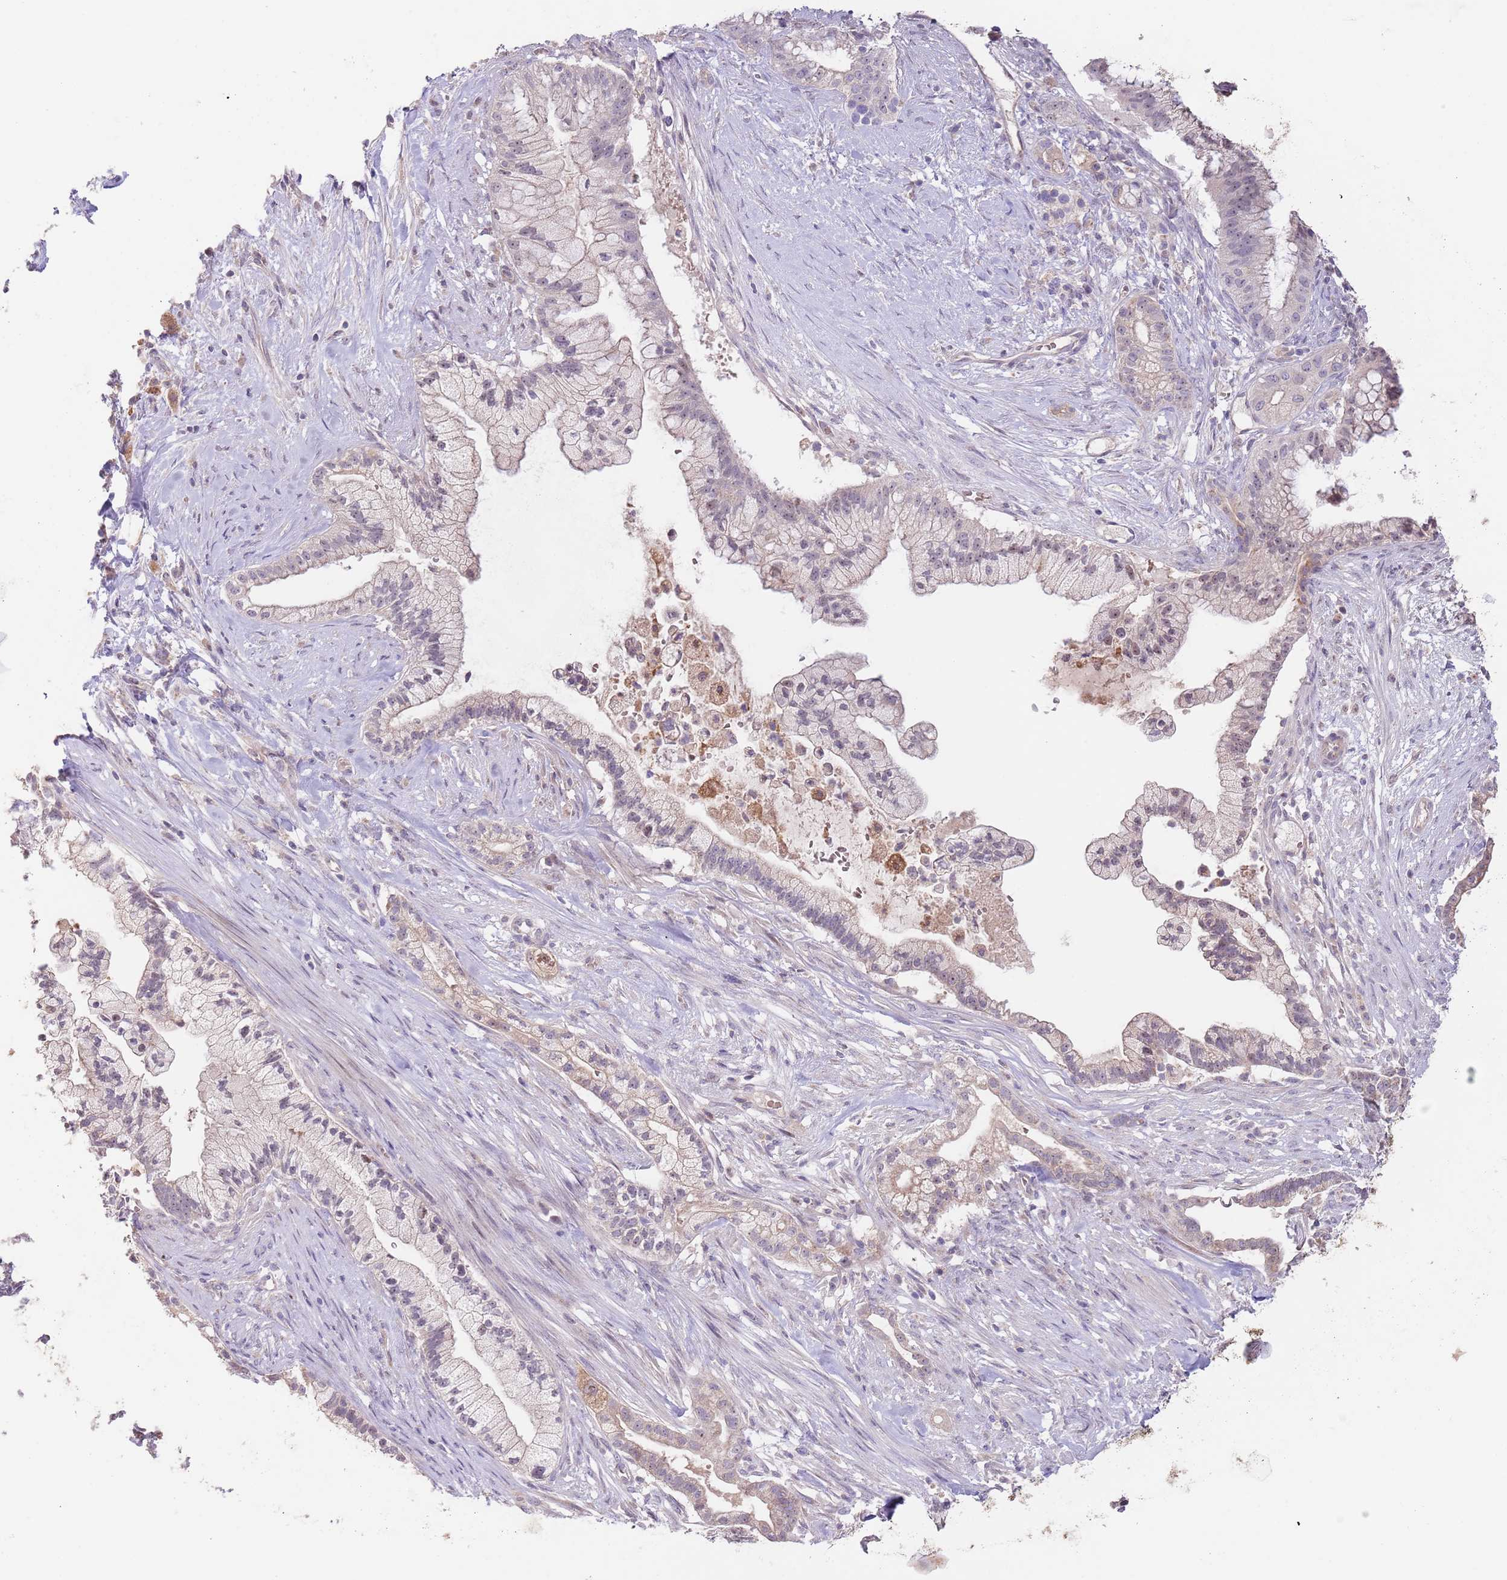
{"staining": {"intensity": "weak", "quantity": "<25%", "location": "cytoplasmic/membranous"}, "tissue": "pancreatic cancer", "cell_type": "Tumor cells", "image_type": "cancer", "snomed": [{"axis": "morphology", "description": "Adenocarcinoma, NOS"}, {"axis": "topography", "description": "Pancreas"}], "caption": "A photomicrograph of pancreatic cancer (adenocarcinoma) stained for a protein exhibits no brown staining in tumor cells. (DAB (3,3'-diaminobenzidine) immunohistochemistry (IHC) with hematoxylin counter stain).", "gene": "AP1S2", "patient": {"sex": "male", "age": 44}}